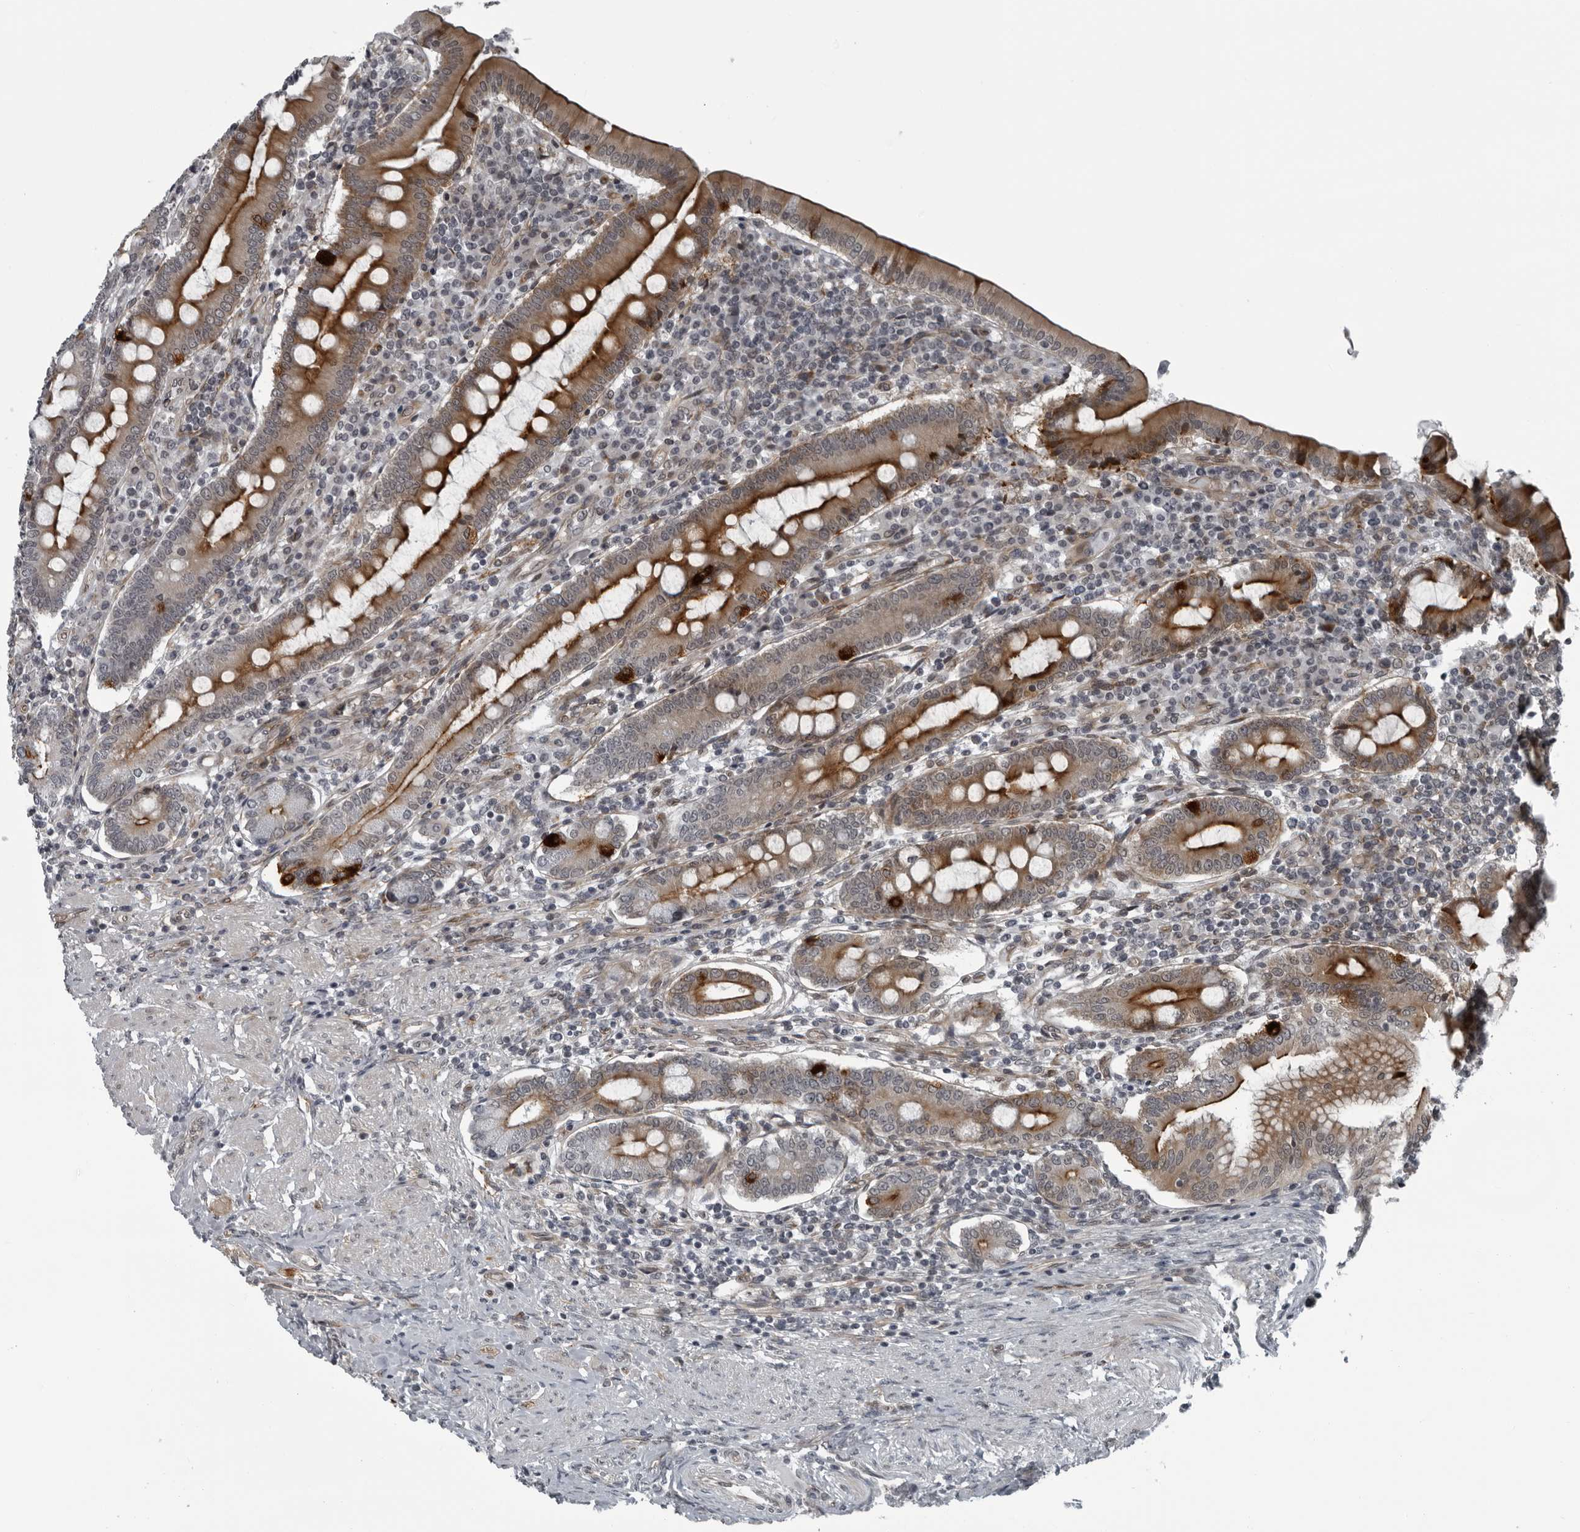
{"staining": {"intensity": "strong", "quantity": ">75%", "location": "cytoplasmic/membranous"}, "tissue": "duodenum", "cell_type": "Glandular cells", "image_type": "normal", "snomed": [{"axis": "morphology", "description": "Normal tissue, NOS"}, {"axis": "morphology", "description": "Adenocarcinoma, NOS"}, {"axis": "topography", "description": "Pancreas"}, {"axis": "topography", "description": "Duodenum"}], "caption": "Protein expression analysis of normal human duodenum reveals strong cytoplasmic/membranous staining in approximately >75% of glandular cells. Nuclei are stained in blue.", "gene": "FAM102B", "patient": {"sex": "male", "age": 50}}